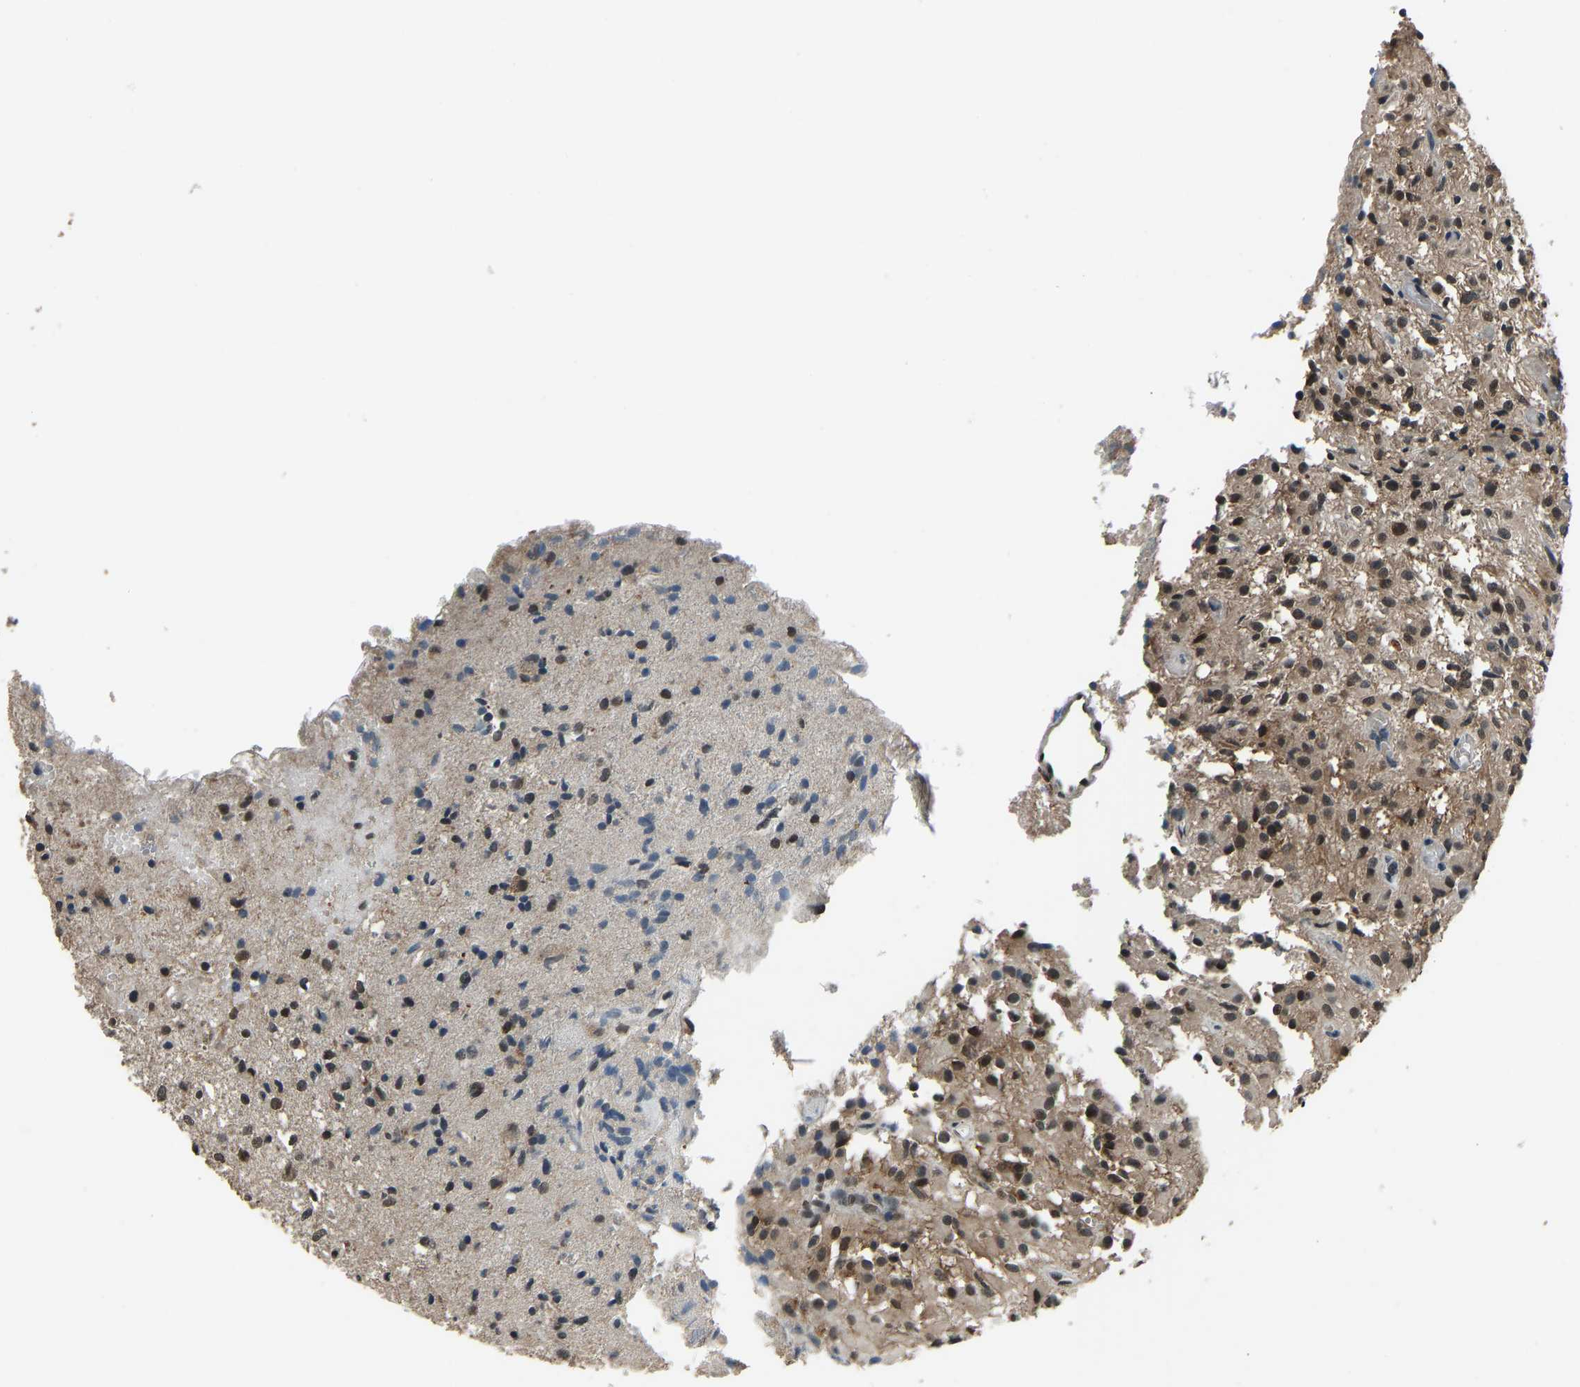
{"staining": {"intensity": "strong", "quantity": ">75%", "location": "cytoplasmic/membranous,nuclear"}, "tissue": "glioma", "cell_type": "Tumor cells", "image_type": "cancer", "snomed": [{"axis": "morphology", "description": "Glioma, malignant, High grade"}, {"axis": "topography", "description": "Brain"}], "caption": "Glioma stained for a protein (brown) demonstrates strong cytoplasmic/membranous and nuclear positive expression in approximately >75% of tumor cells.", "gene": "TOX4", "patient": {"sex": "female", "age": 59}}